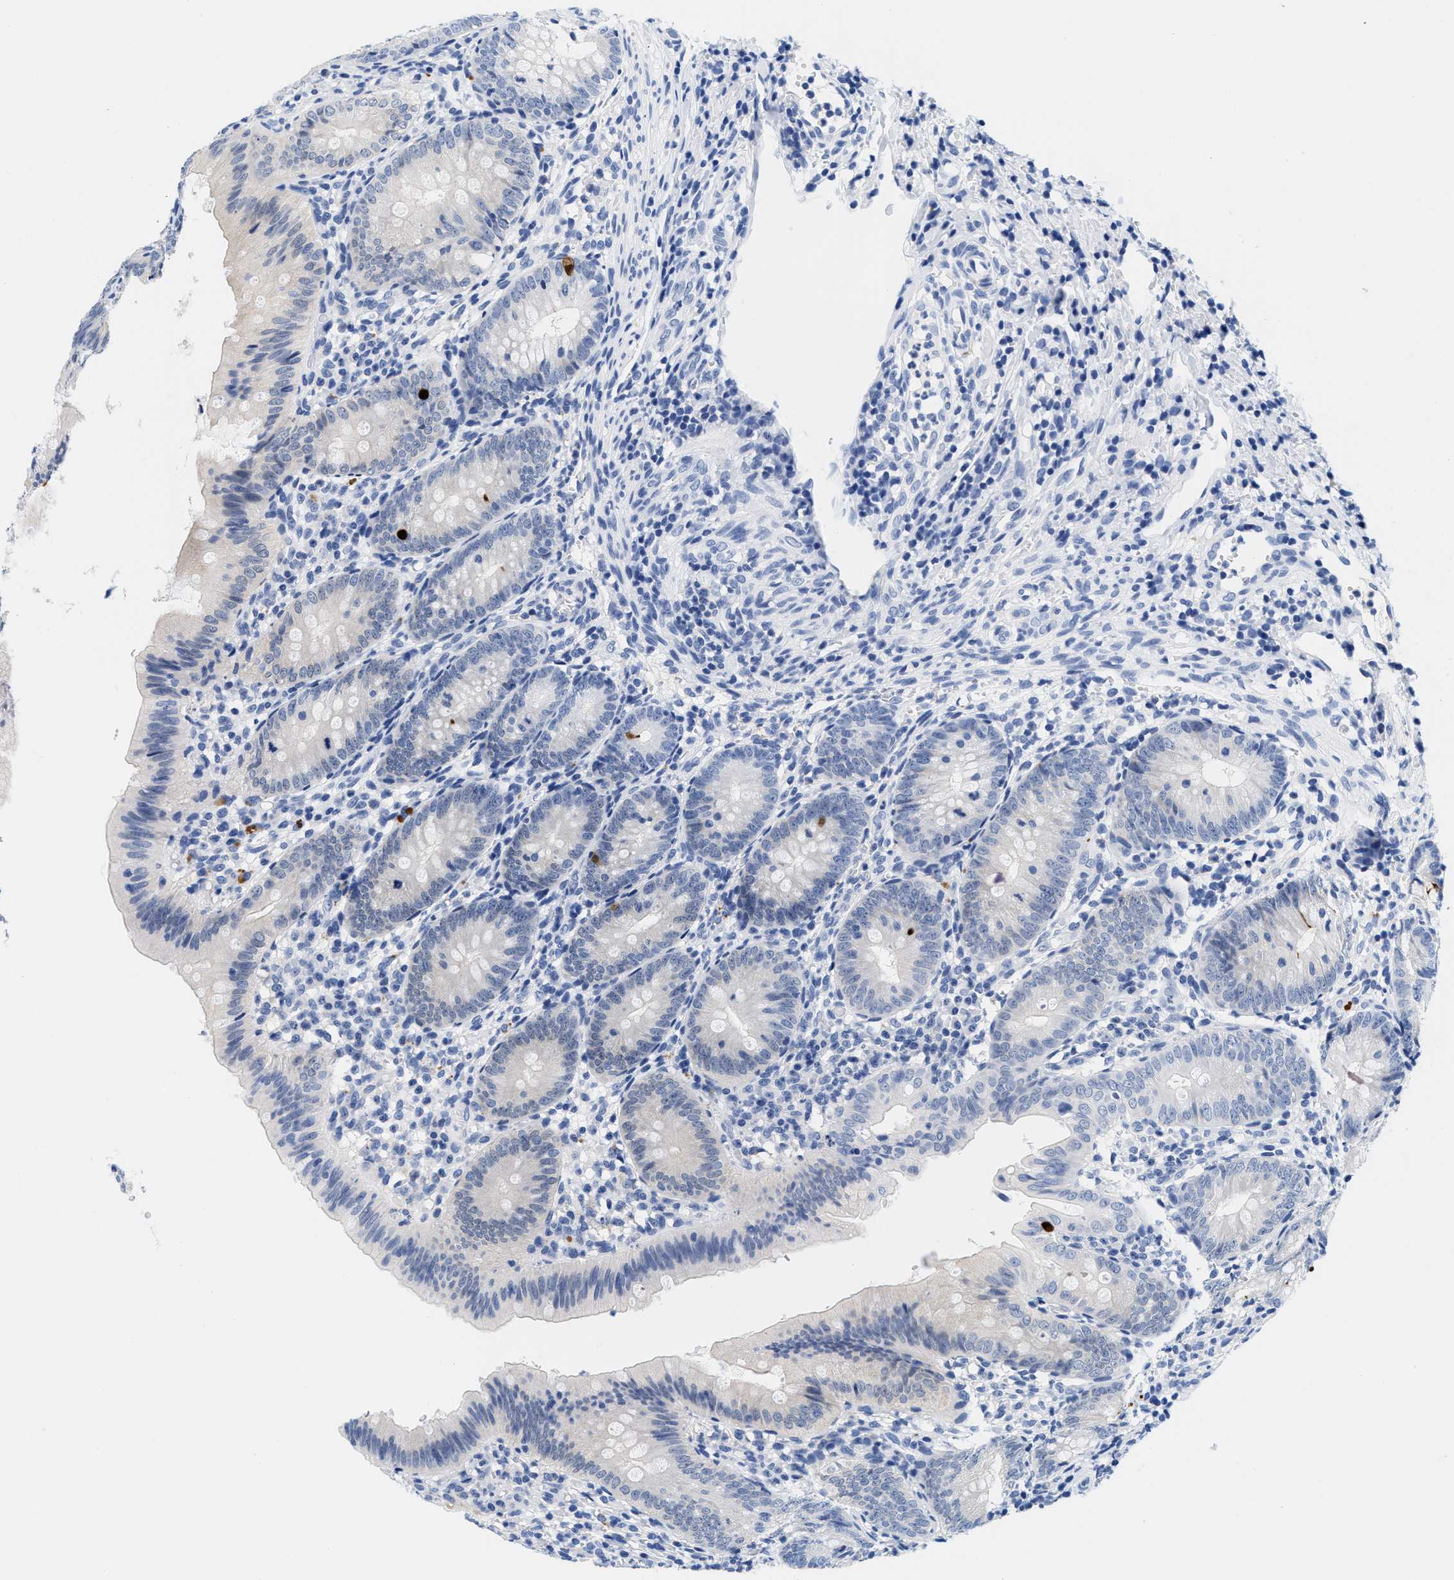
{"staining": {"intensity": "negative", "quantity": "none", "location": "none"}, "tissue": "appendix", "cell_type": "Glandular cells", "image_type": "normal", "snomed": [{"axis": "morphology", "description": "Normal tissue, NOS"}, {"axis": "topography", "description": "Appendix"}], "caption": "A high-resolution histopathology image shows immunohistochemistry (IHC) staining of benign appendix, which shows no significant expression in glandular cells. (Immunohistochemistry, brightfield microscopy, high magnification).", "gene": "TTC3", "patient": {"sex": "male", "age": 1}}